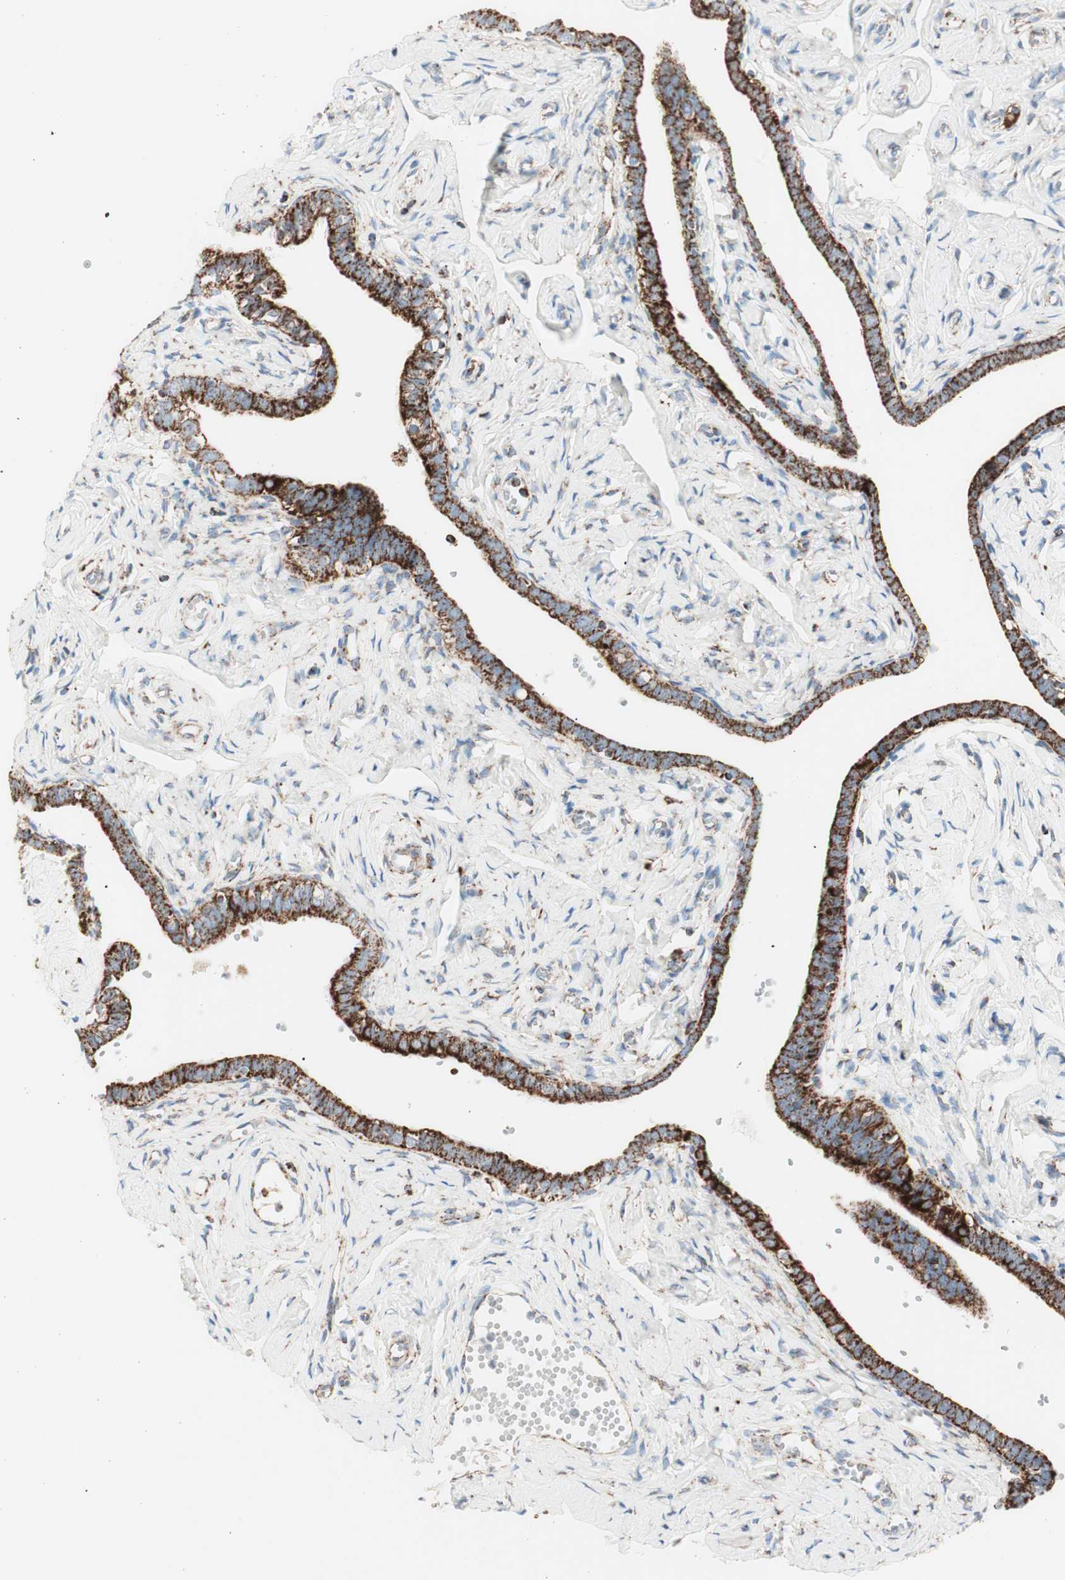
{"staining": {"intensity": "strong", "quantity": ">75%", "location": "cytoplasmic/membranous"}, "tissue": "fallopian tube", "cell_type": "Glandular cells", "image_type": "normal", "snomed": [{"axis": "morphology", "description": "Normal tissue, NOS"}, {"axis": "topography", "description": "Fallopian tube"}], "caption": "An image of fallopian tube stained for a protein displays strong cytoplasmic/membranous brown staining in glandular cells. The protein of interest is stained brown, and the nuclei are stained in blue (DAB IHC with brightfield microscopy, high magnification).", "gene": "TOMM20", "patient": {"sex": "female", "age": 71}}